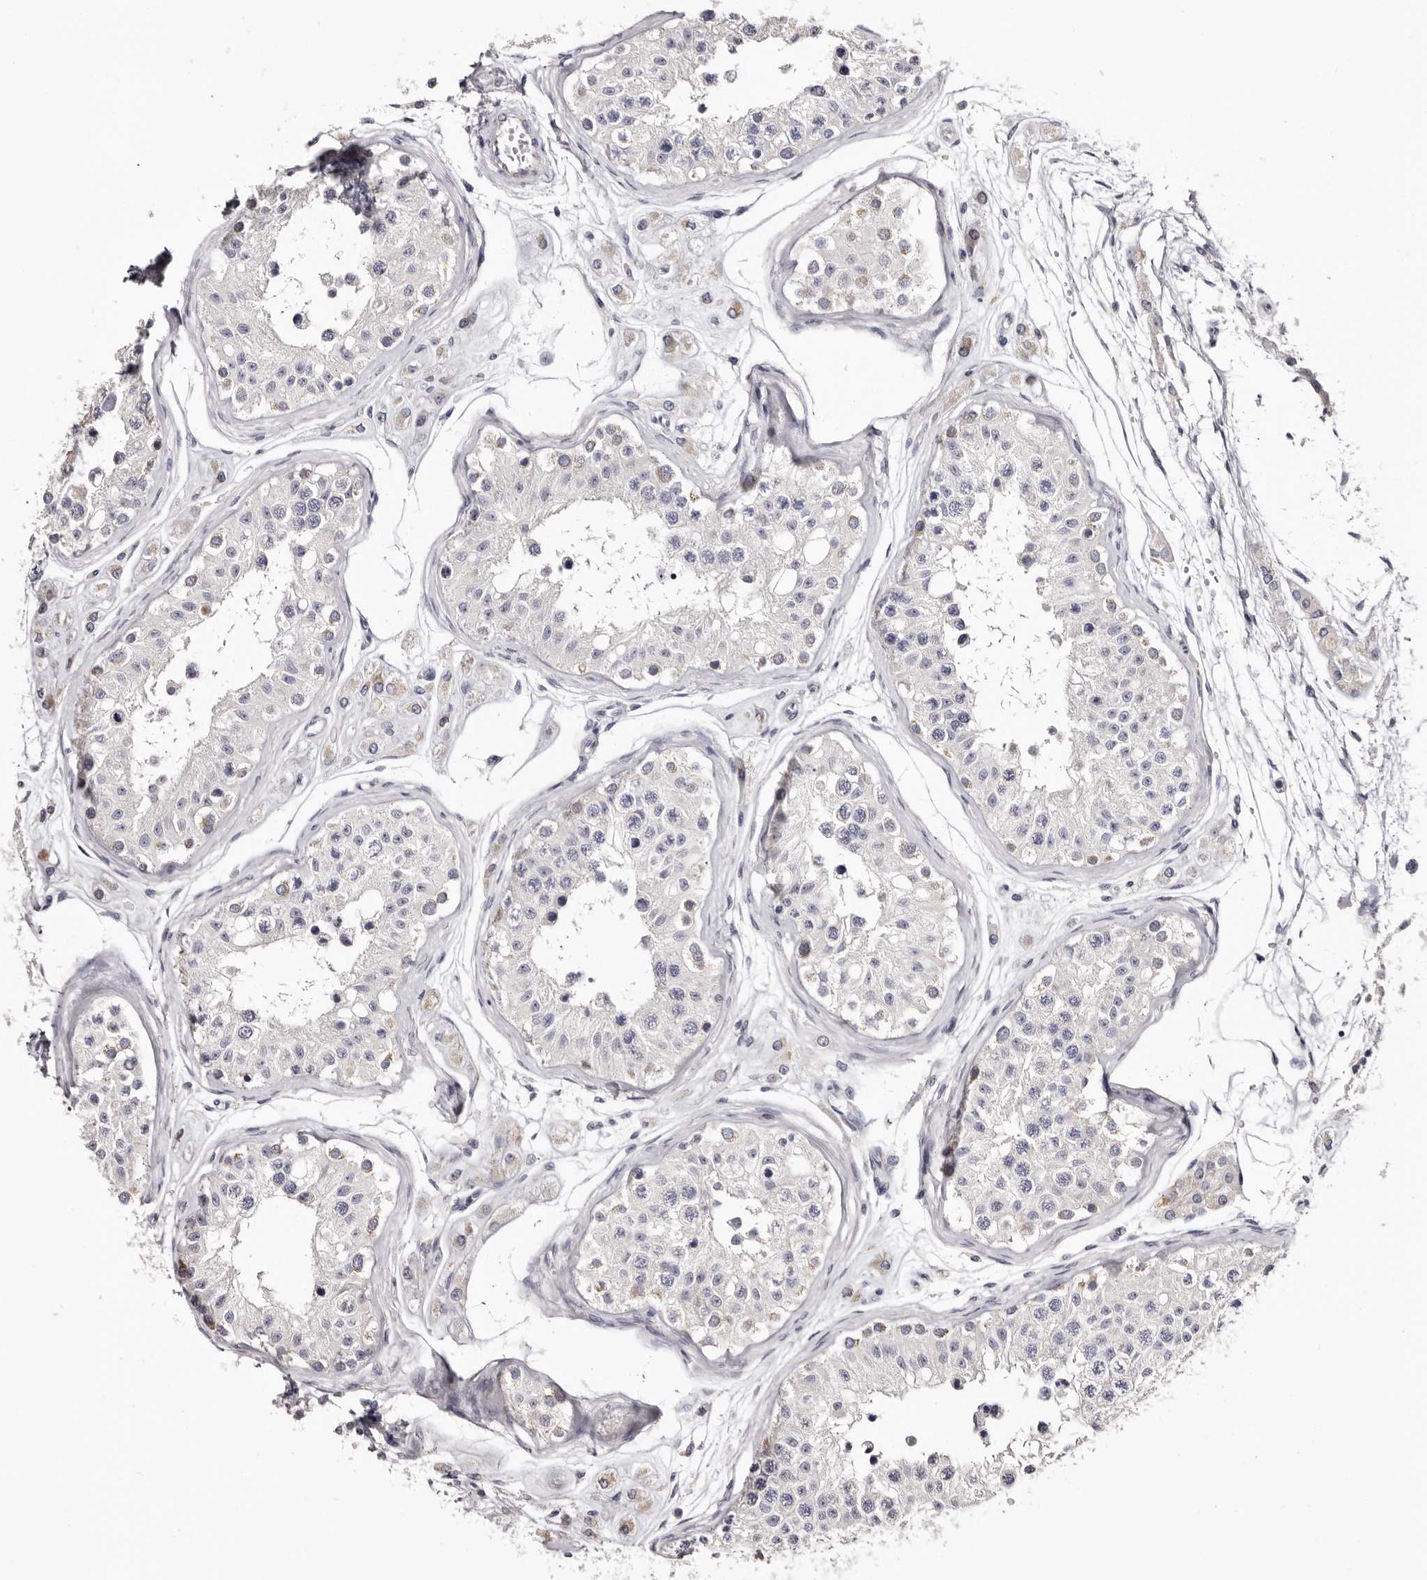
{"staining": {"intensity": "negative", "quantity": "none", "location": "none"}, "tissue": "testis", "cell_type": "Cells in seminiferous ducts", "image_type": "normal", "snomed": [{"axis": "morphology", "description": "Normal tissue, NOS"}, {"axis": "morphology", "description": "Adenocarcinoma, metastatic, NOS"}, {"axis": "topography", "description": "Testis"}], "caption": "Immunohistochemical staining of unremarkable human testis exhibits no significant staining in cells in seminiferous ducts.", "gene": "CASQ1", "patient": {"sex": "male", "age": 26}}